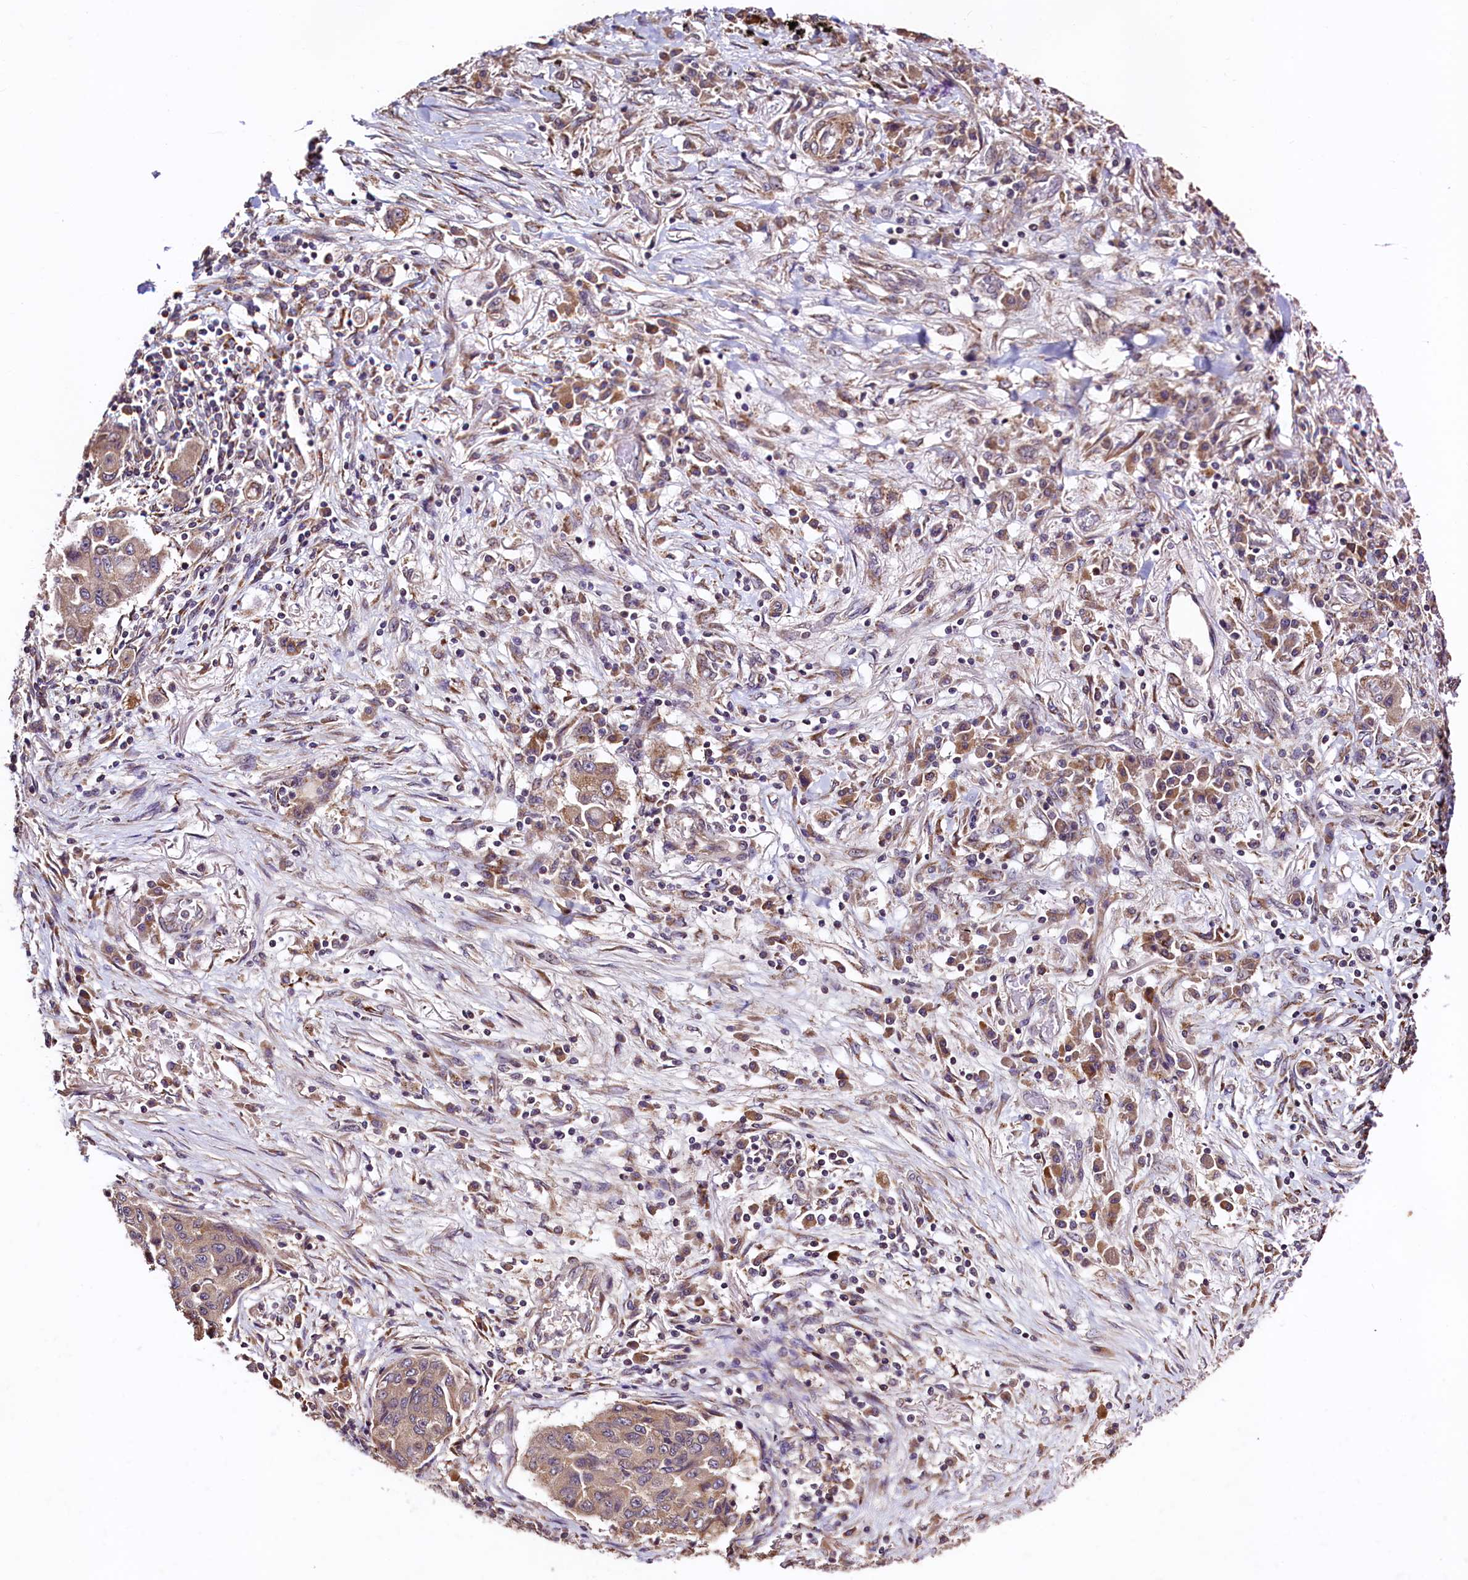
{"staining": {"intensity": "moderate", "quantity": ">75%", "location": "cytoplasmic/membranous"}, "tissue": "lung cancer", "cell_type": "Tumor cells", "image_type": "cancer", "snomed": [{"axis": "morphology", "description": "Squamous cell carcinoma, NOS"}, {"axis": "topography", "description": "Lung"}], "caption": "A brown stain labels moderate cytoplasmic/membranous positivity of a protein in squamous cell carcinoma (lung) tumor cells.", "gene": "RBFA", "patient": {"sex": "male", "age": 74}}